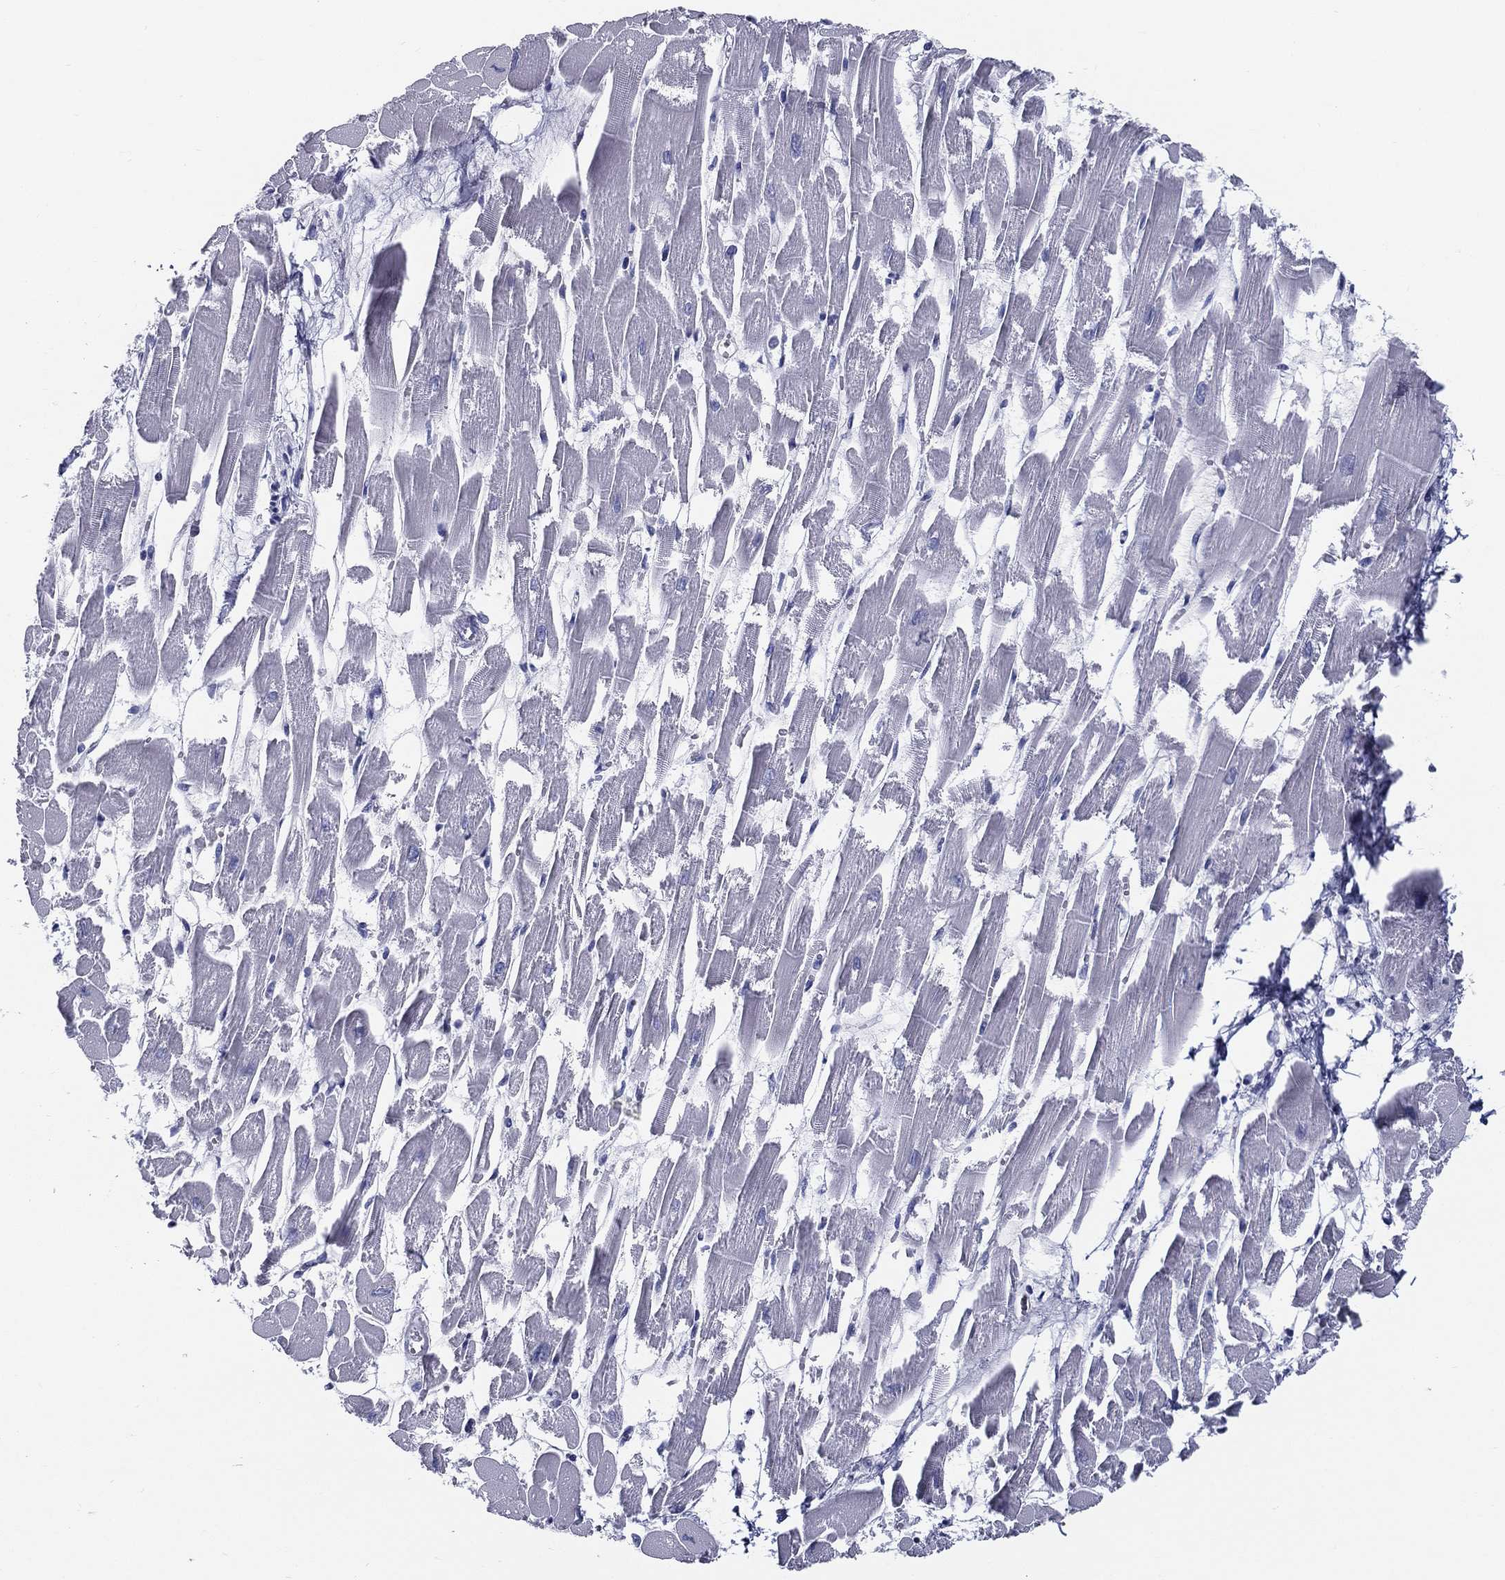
{"staining": {"intensity": "negative", "quantity": "none", "location": "none"}, "tissue": "heart muscle", "cell_type": "Cardiomyocytes", "image_type": "normal", "snomed": [{"axis": "morphology", "description": "Normal tissue, NOS"}, {"axis": "topography", "description": "Heart"}], "caption": "High power microscopy photomicrograph of an immunohistochemistry (IHC) photomicrograph of benign heart muscle, revealing no significant positivity in cardiomyocytes. The staining was performed using DAB (3,3'-diaminobenzidine) to visualize the protein expression in brown, while the nuclei were stained in blue with hematoxylin (Magnification: 20x).", "gene": "RSPH4A", "patient": {"sex": "female", "age": 52}}